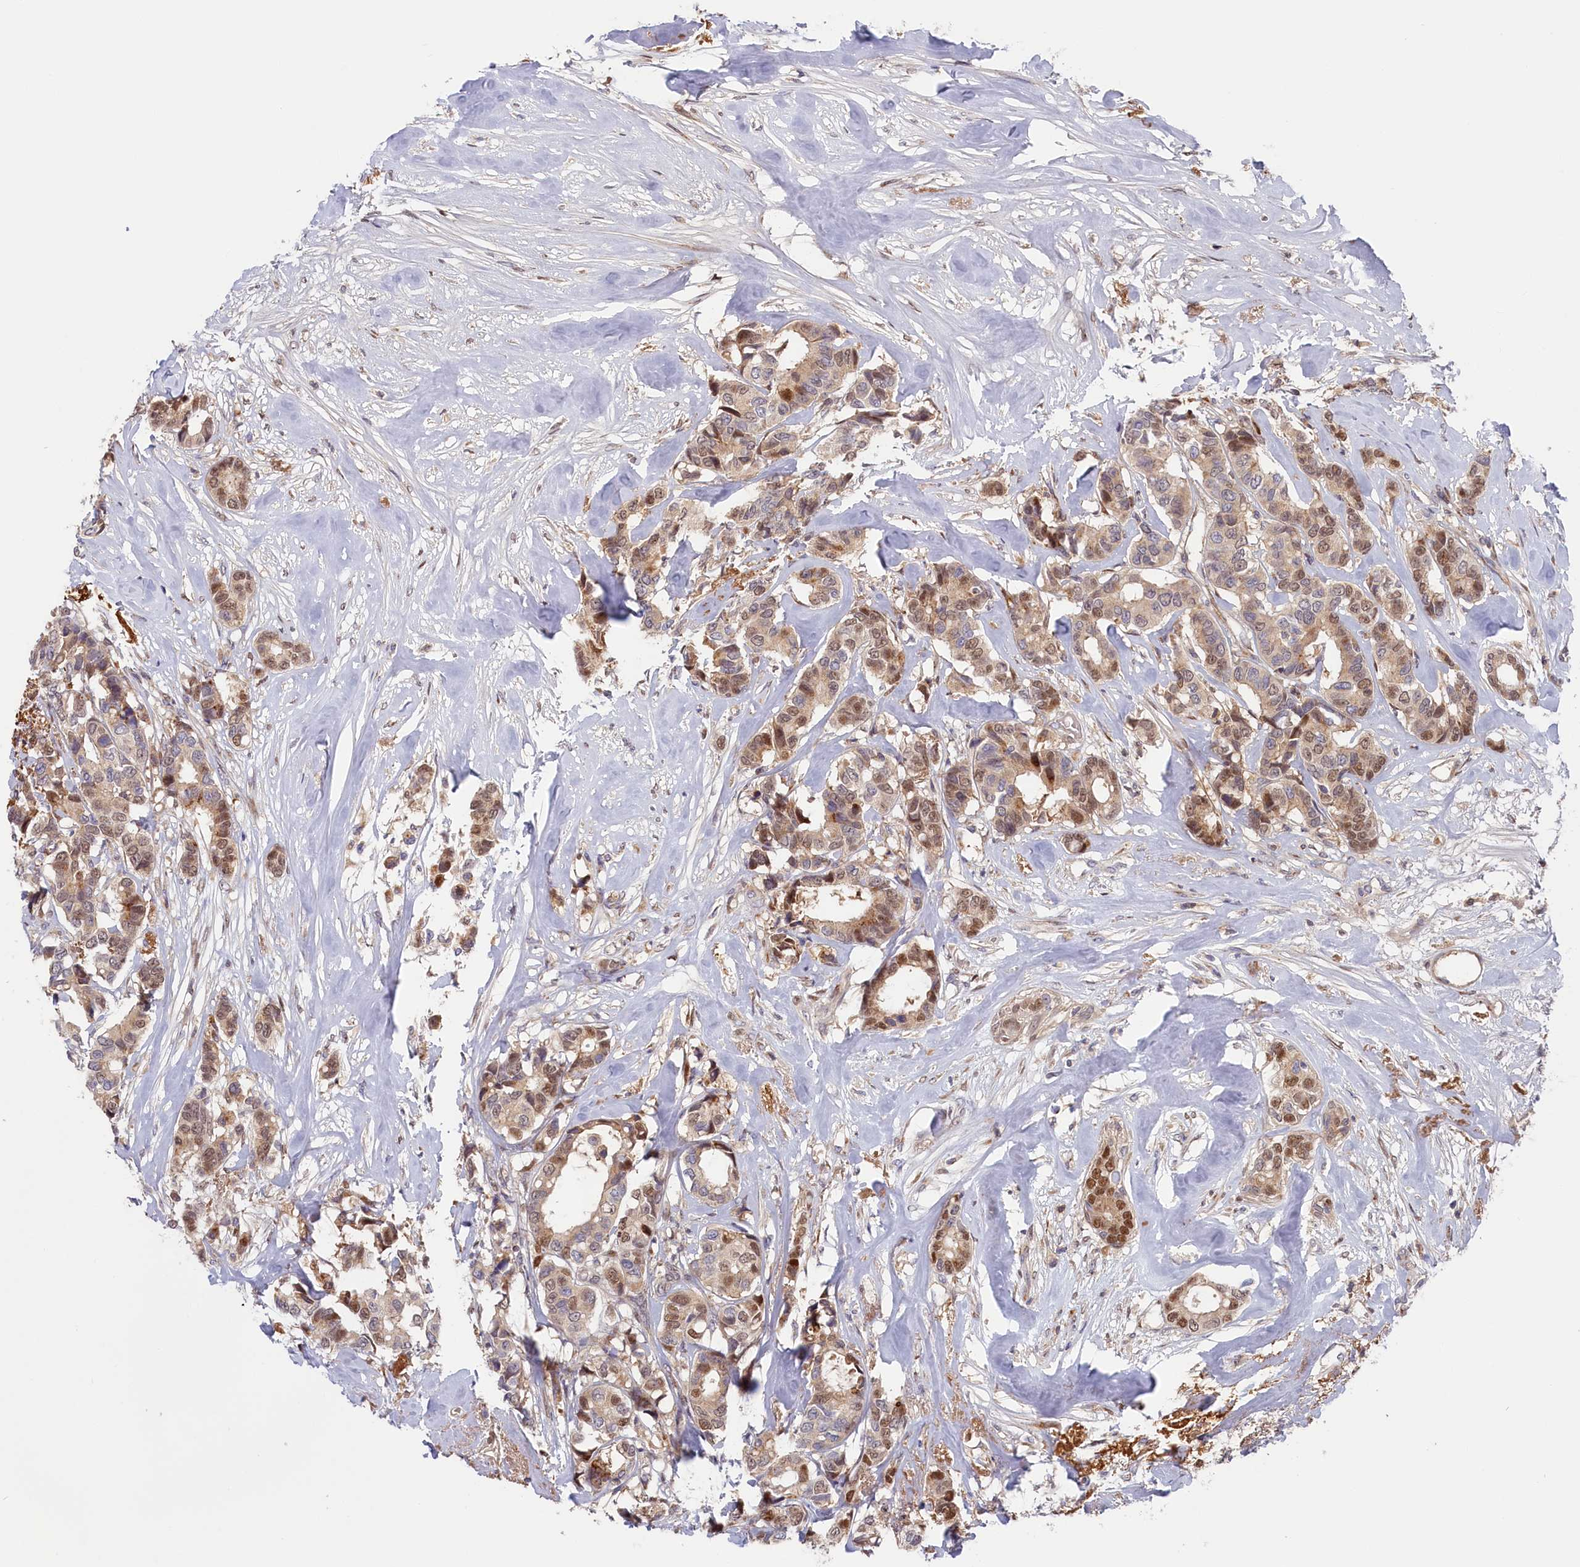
{"staining": {"intensity": "moderate", "quantity": "25%-75%", "location": "nuclear"}, "tissue": "breast cancer", "cell_type": "Tumor cells", "image_type": "cancer", "snomed": [{"axis": "morphology", "description": "Duct carcinoma"}, {"axis": "topography", "description": "Breast"}], "caption": "This micrograph displays immunohistochemistry staining of breast cancer, with medium moderate nuclear expression in about 25%-75% of tumor cells.", "gene": "CHST12", "patient": {"sex": "female", "age": 87}}